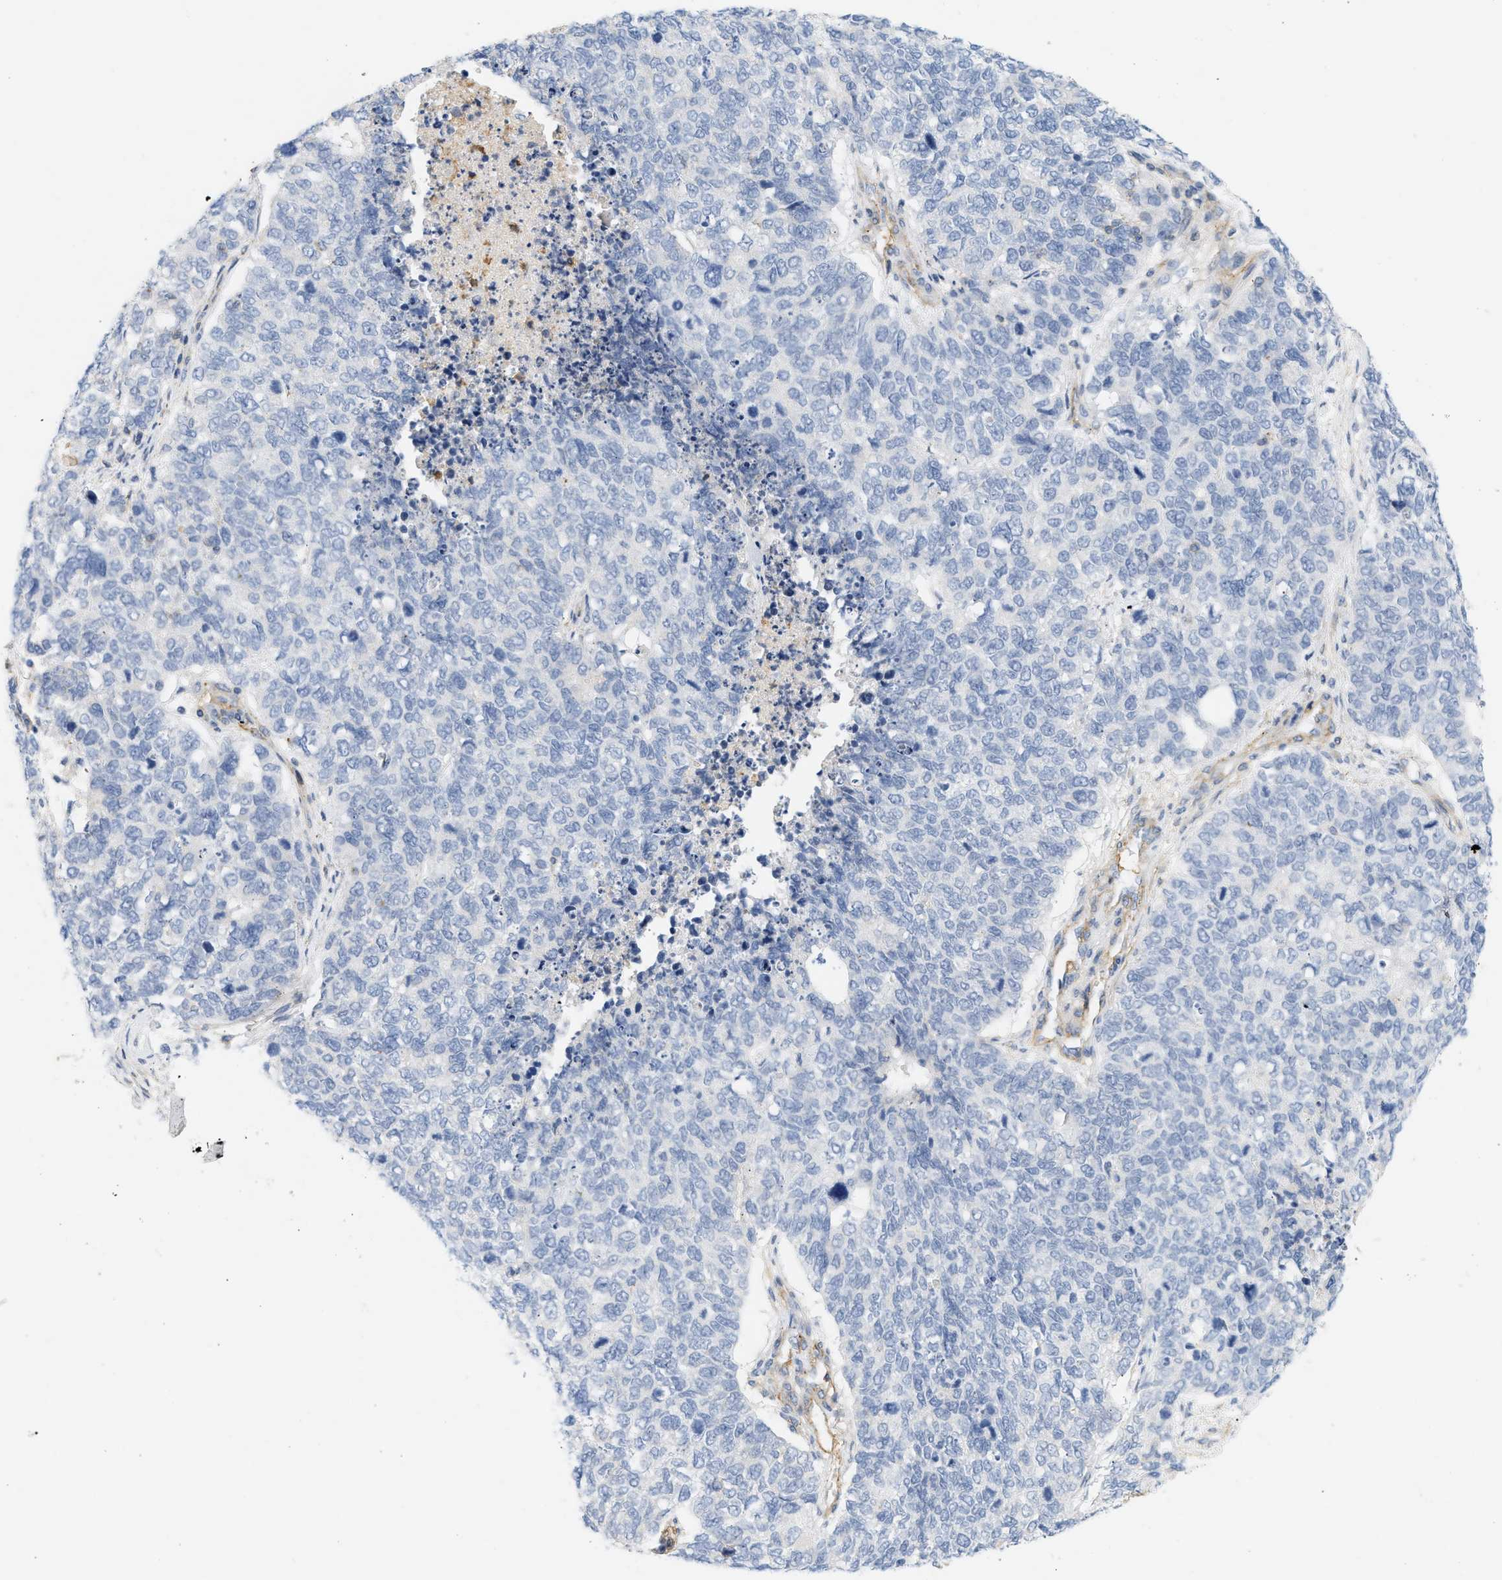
{"staining": {"intensity": "negative", "quantity": "none", "location": "none"}, "tissue": "cervical cancer", "cell_type": "Tumor cells", "image_type": "cancer", "snomed": [{"axis": "morphology", "description": "Squamous cell carcinoma, NOS"}, {"axis": "topography", "description": "Cervix"}], "caption": "Human cervical cancer (squamous cell carcinoma) stained for a protein using IHC reveals no expression in tumor cells.", "gene": "BVES", "patient": {"sex": "female", "age": 63}}